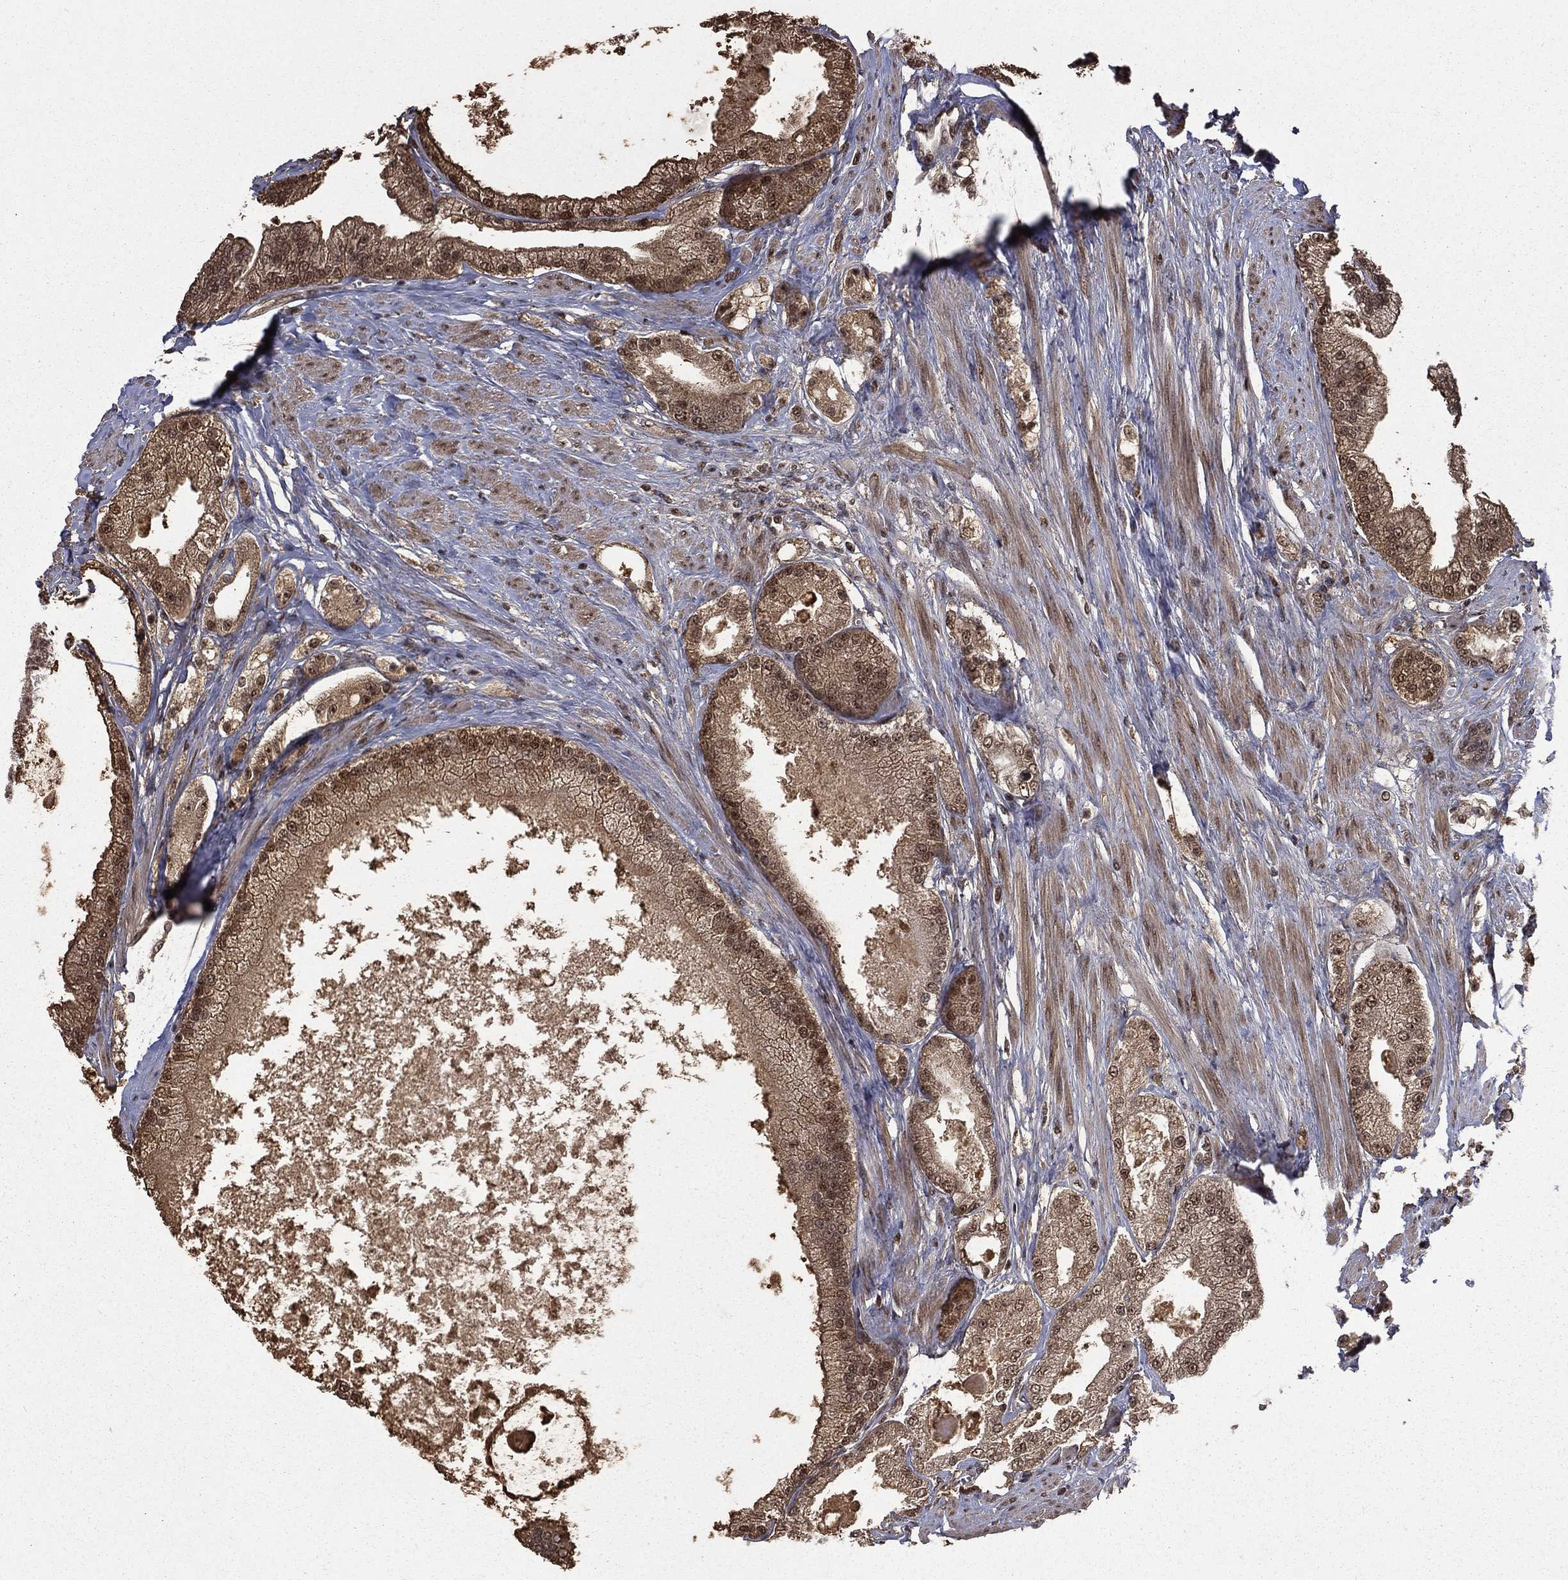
{"staining": {"intensity": "moderate", "quantity": "25%-75%", "location": "cytoplasmic/membranous,nuclear"}, "tissue": "prostate cancer", "cell_type": "Tumor cells", "image_type": "cancer", "snomed": [{"axis": "morphology", "description": "Adenocarcinoma, NOS"}, {"axis": "topography", "description": "Prostate and seminal vesicle, NOS"}, {"axis": "topography", "description": "Prostate"}], "caption": "Immunohistochemical staining of human prostate cancer shows medium levels of moderate cytoplasmic/membranous and nuclear staining in about 25%-75% of tumor cells. (Brightfield microscopy of DAB IHC at high magnification).", "gene": "JMJD6", "patient": {"sex": "male", "age": 67}}